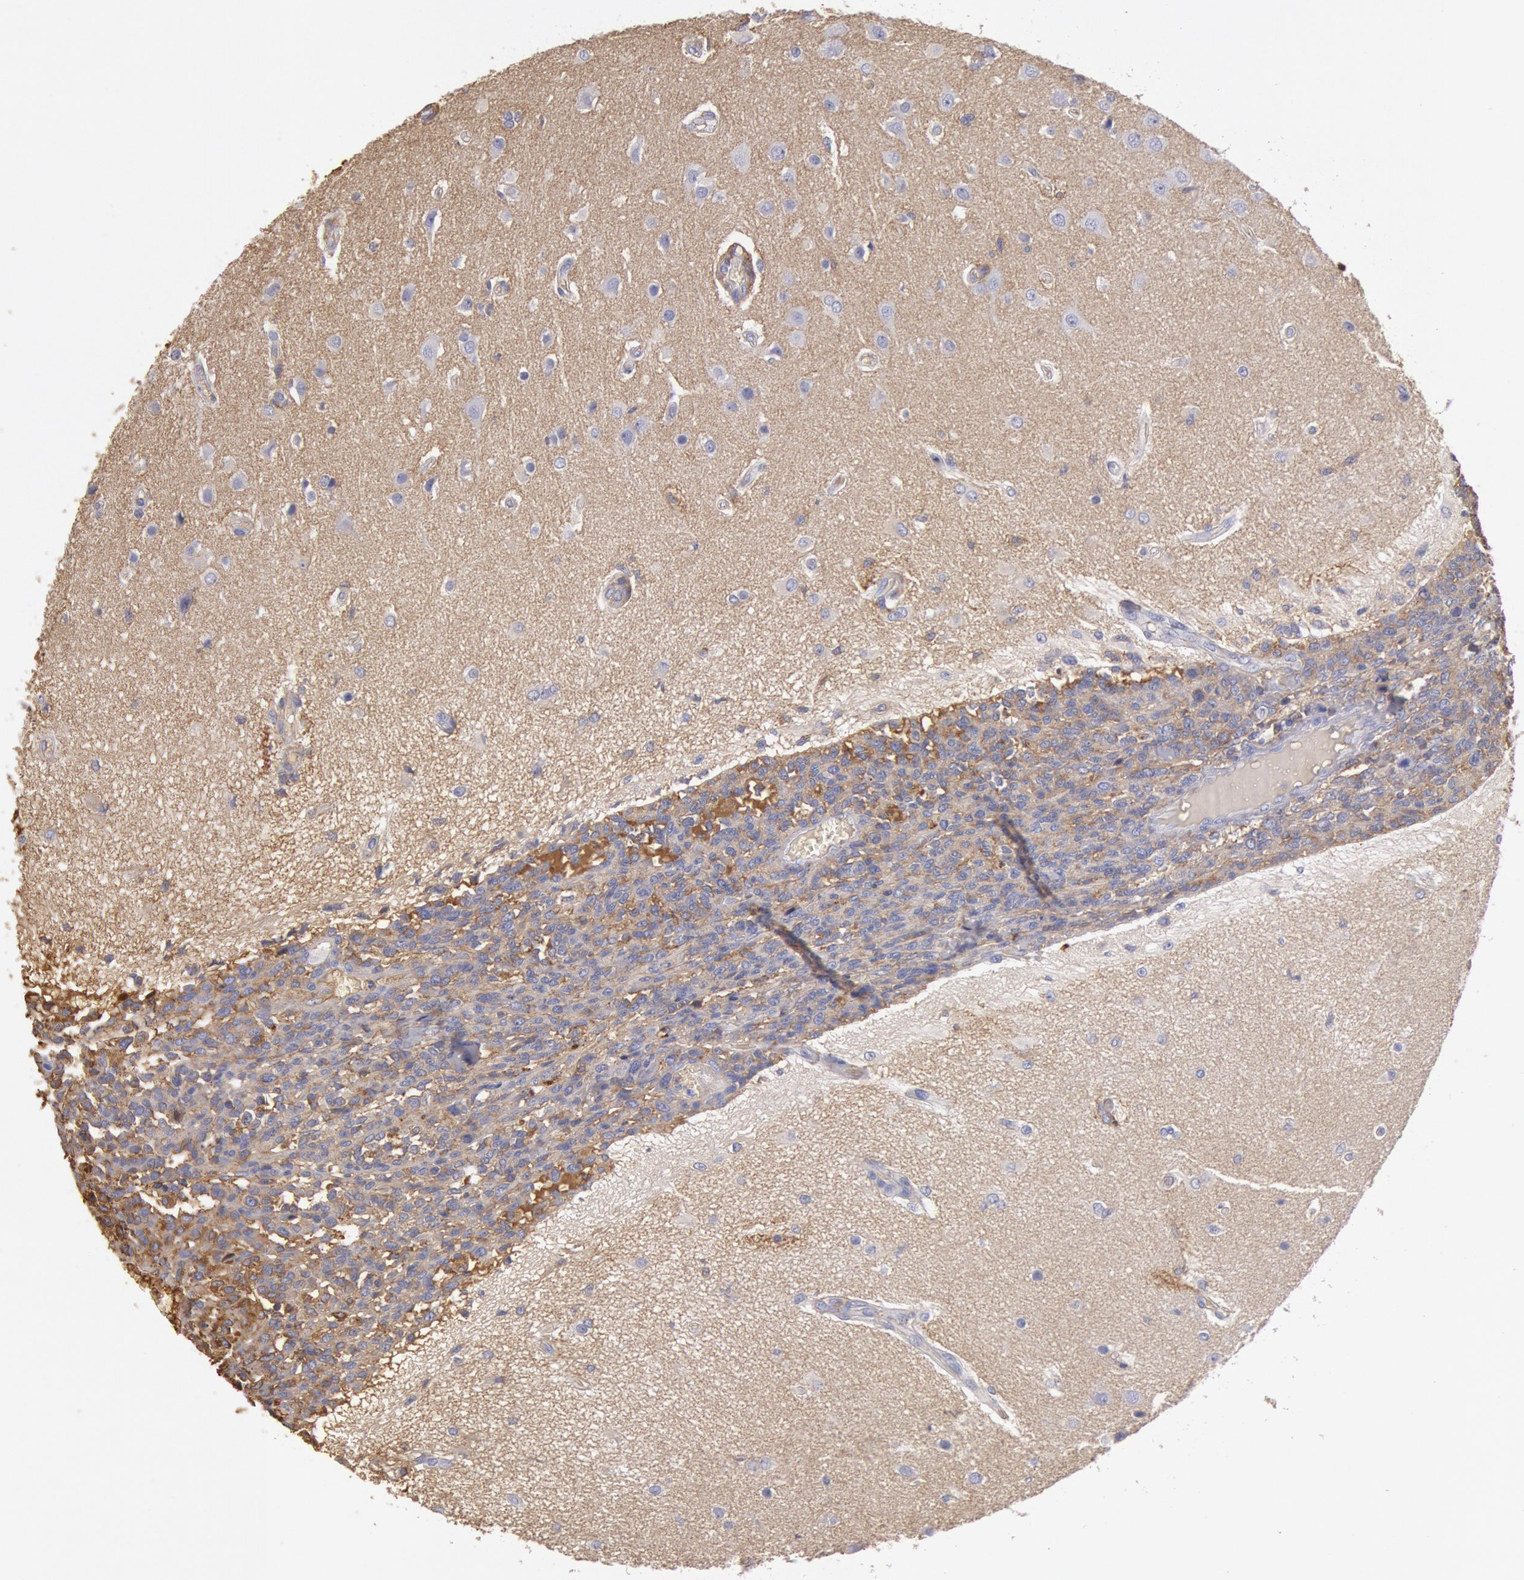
{"staining": {"intensity": "weak", "quantity": "25%-75%", "location": "cytoplasmic/membranous"}, "tissue": "glioma", "cell_type": "Tumor cells", "image_type": "cancer", "snomed": [{"axis": "morphology", "description": "Glioma, malignant, High grade"}, {"axis": "topography", "description": "Brain"}], "caption": "A brown stain shows weak cytoplasmic/membranous staining of a protein in malignant high-grade glioma tumor cells. (DAB (3,3'-diaminobenzidine) = brown stain, brightfield microscopy at high magnification).", "gene": "IGHA1", "patient": {"sex": "male", "age": 66}}